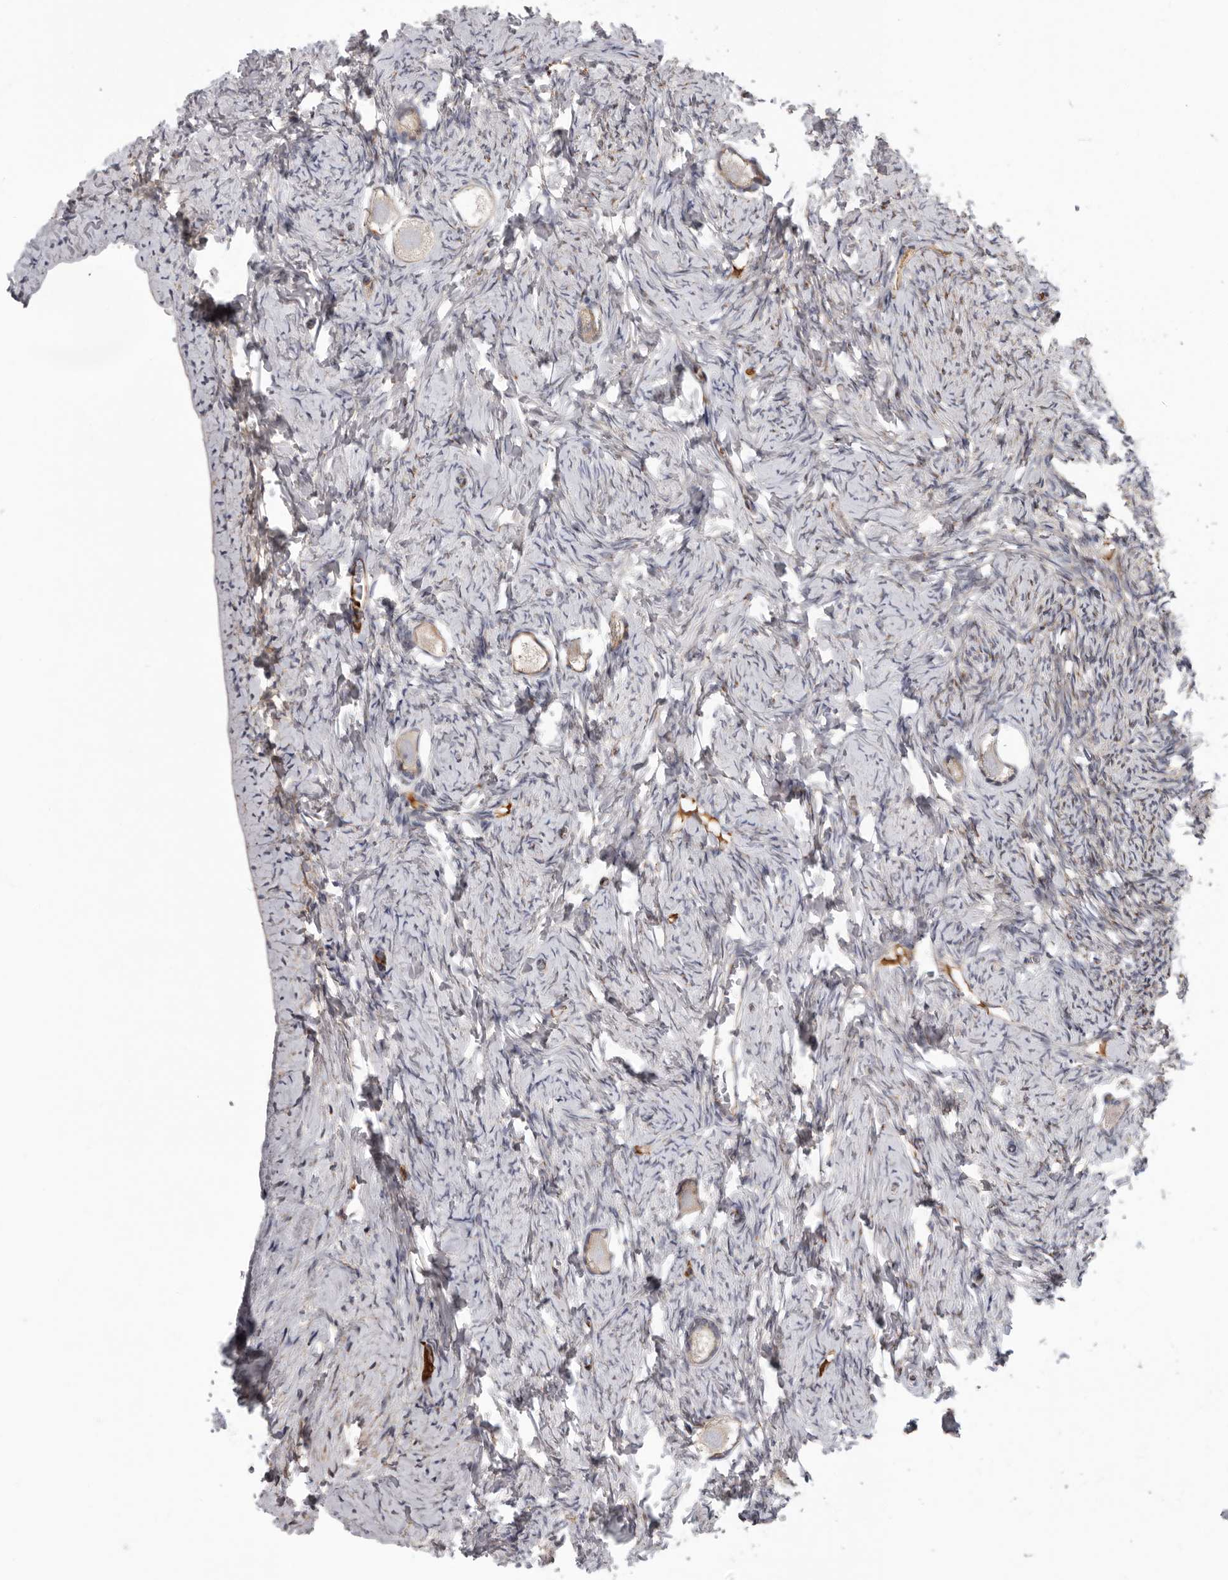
{"staining": {"intensity": "weak", "quantity": ">75%", "location": "cytoplasmic/membranous"}, "tissue": "ovary", "cell_type": "Follicle cells", "image_type": "normal", "snomed": [{"axis": "morphology", "description": "Normal tissue, NOS"}, {"axis": "topography", "description": "Ovary"}], "caption": "IHC histopathology image of benign ovary stained for a protein (brown), which demonstrates low levels of weak cytoplasmic/membranous expression in approximately >75% of follicle cells.", "gene": "ATXN3L", "patient": {"sex": "female", "age": 27}}